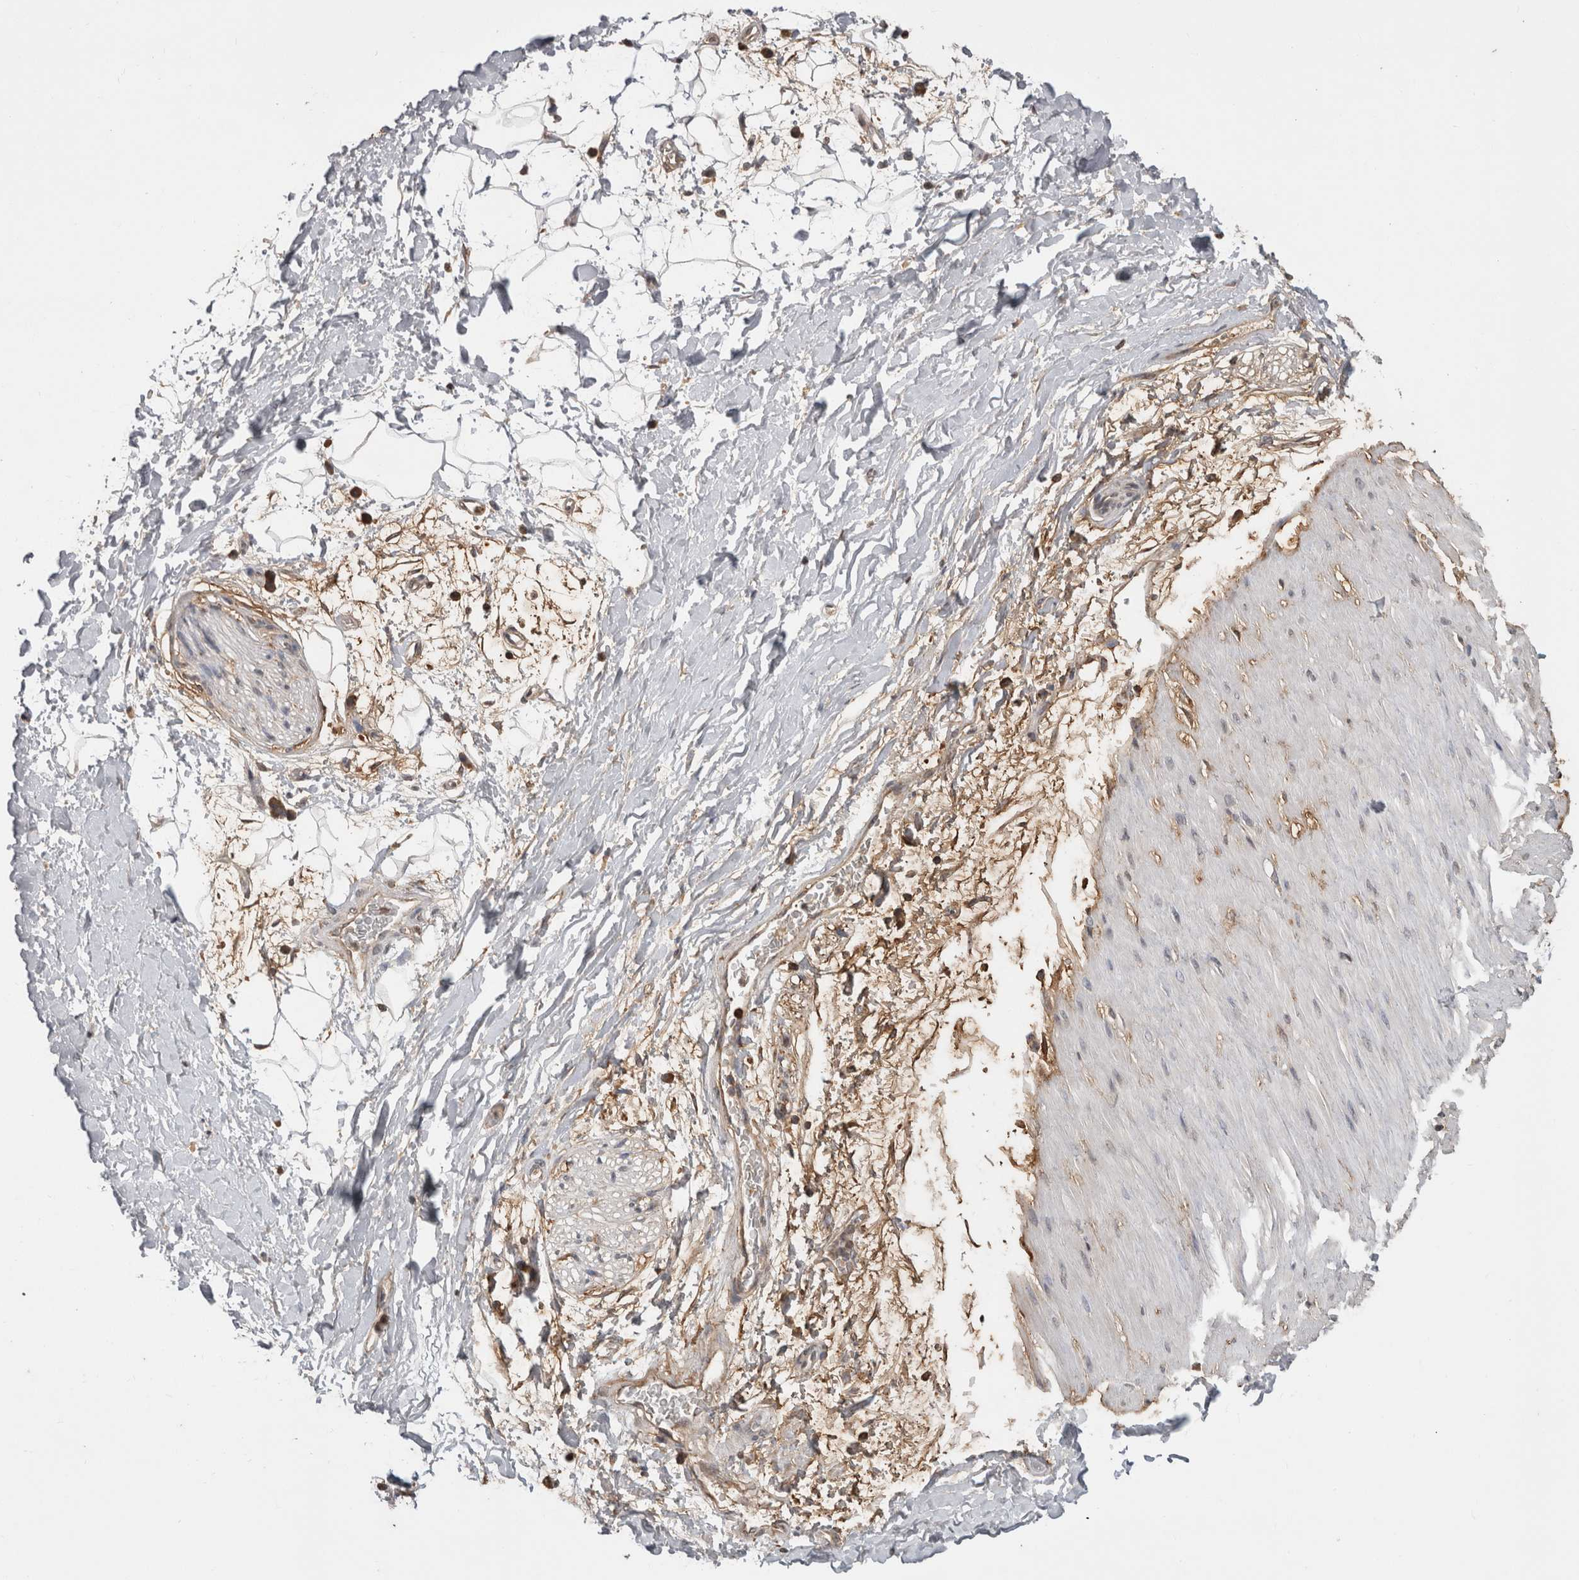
{"staining": {"intensity": "negative", "quantity": "none", "location": "none"}, "tissue": "adipose tissue", "cell_type": "Adipocytes", "image_type": "normal", "snomed": [{"axis": "morphology", "description": "Normal tissue, NOS"}, {"axis": "topography", "description": "Soft tissue"}], "caption": "Normal adipose tissue was stained to show a protein in brown. There is no significant staining in adipocytes. Brightfield microscopy of IHC stained with DAB (brown) and hematoxylin (blue), captured at high magnification.", "gene": "PREP", "patient": {"sex": "male", "age": 72}}